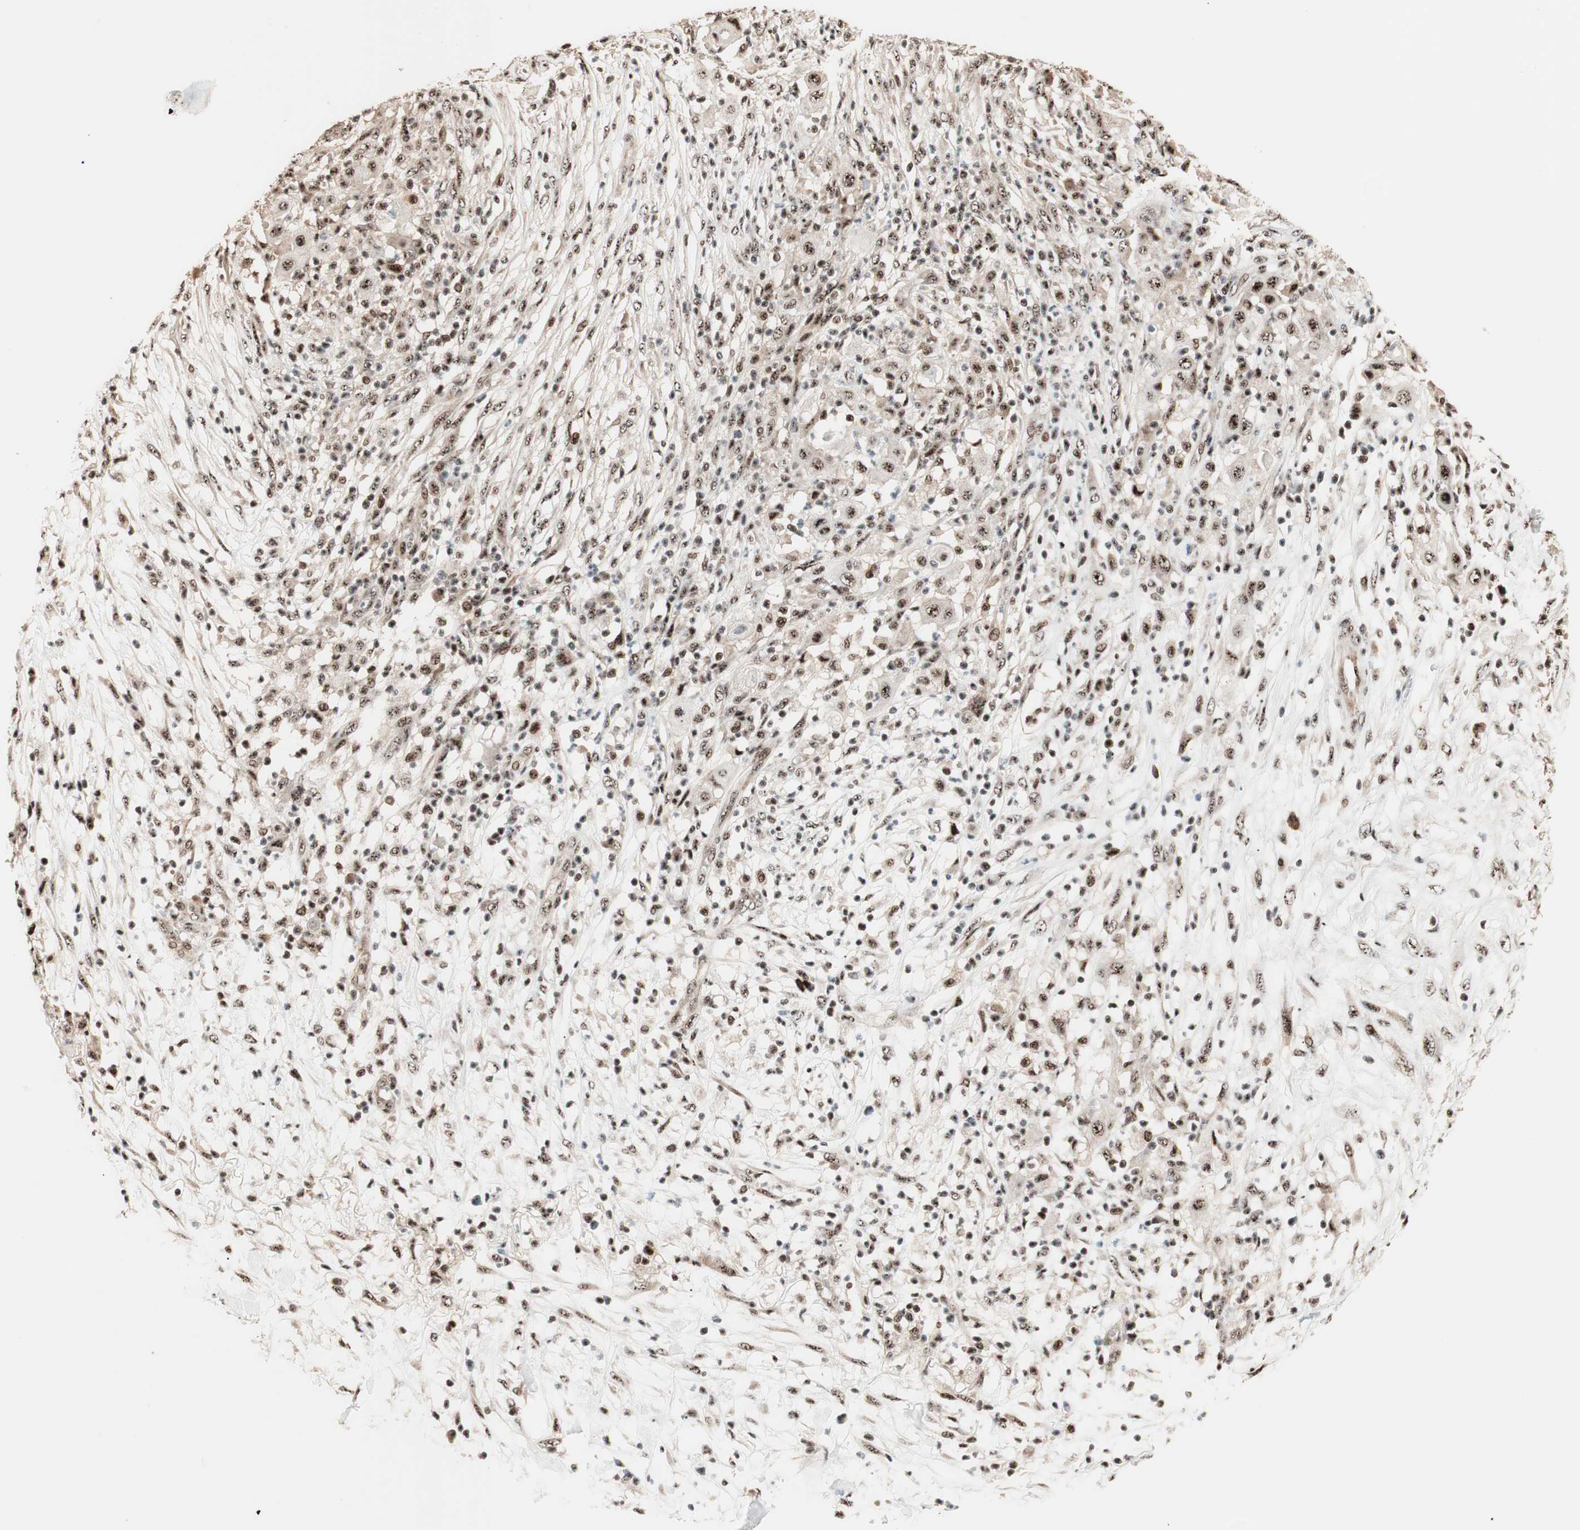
{"staining": {"intensity": "strong", "quantity": ">75%", "location": "nuclear"}, "tissue": "ovarian cancer", "cell_type": "Tumor cells", "image_type": "cancer", "snomed": [{"axis": "morphology", "description": "Carcinoma, endometroid"}, {"axis": "topography", "description": "Ovary"}], "caption": "Protein expression analysis of human ovarian cancer (endometroid carcinoma) reveals strong nuclear expression in approximately >75% of tumor cells. The staining was performed using DAB (3,3'-diaminobenzidine) to visualize the protein expression in brown, while the nuclei were stained in blue with hematoxylin (Magnification: 20x).", "gene": "NR5A2", "patient": {"sex": "female", "age": 42}}